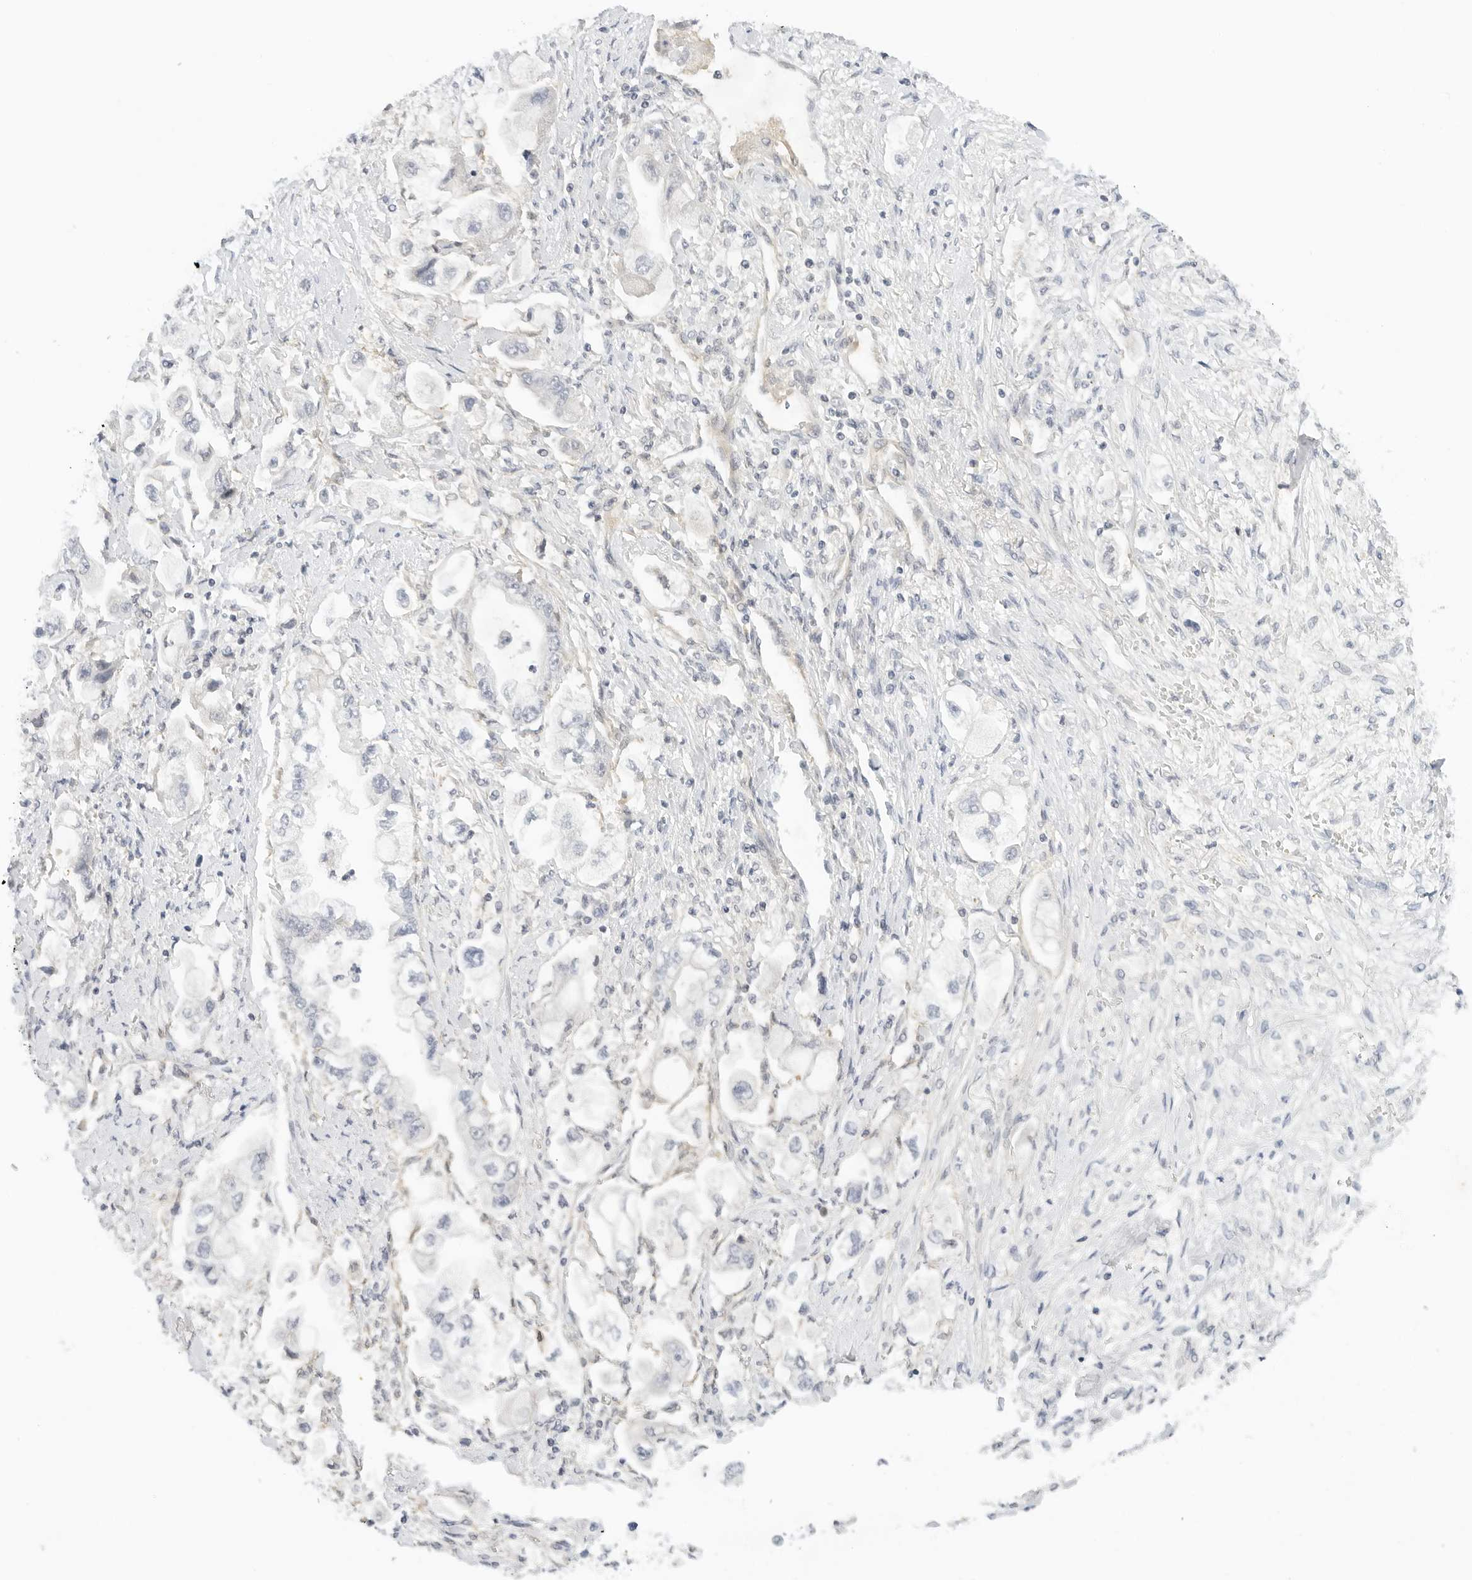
{"staining": {"intensity": "negative", "quantity": "none", "location": "none"}, "tissue": "stomach cancer", "cell_type": "Tumor cells", "image_type": "cancer", "snomed": [{"axis": "morphology", "description": "Adenocarcinoma, NOS"}, {"axis": "topography", "description": "Stomach"}], "caption": "An IHC photomicrograph of stomach cancer is shown. There is no staining in tumor cells of stomach cancer.", "gene": "PKDCC", "patient": {"sex": "male", "age": 62}}